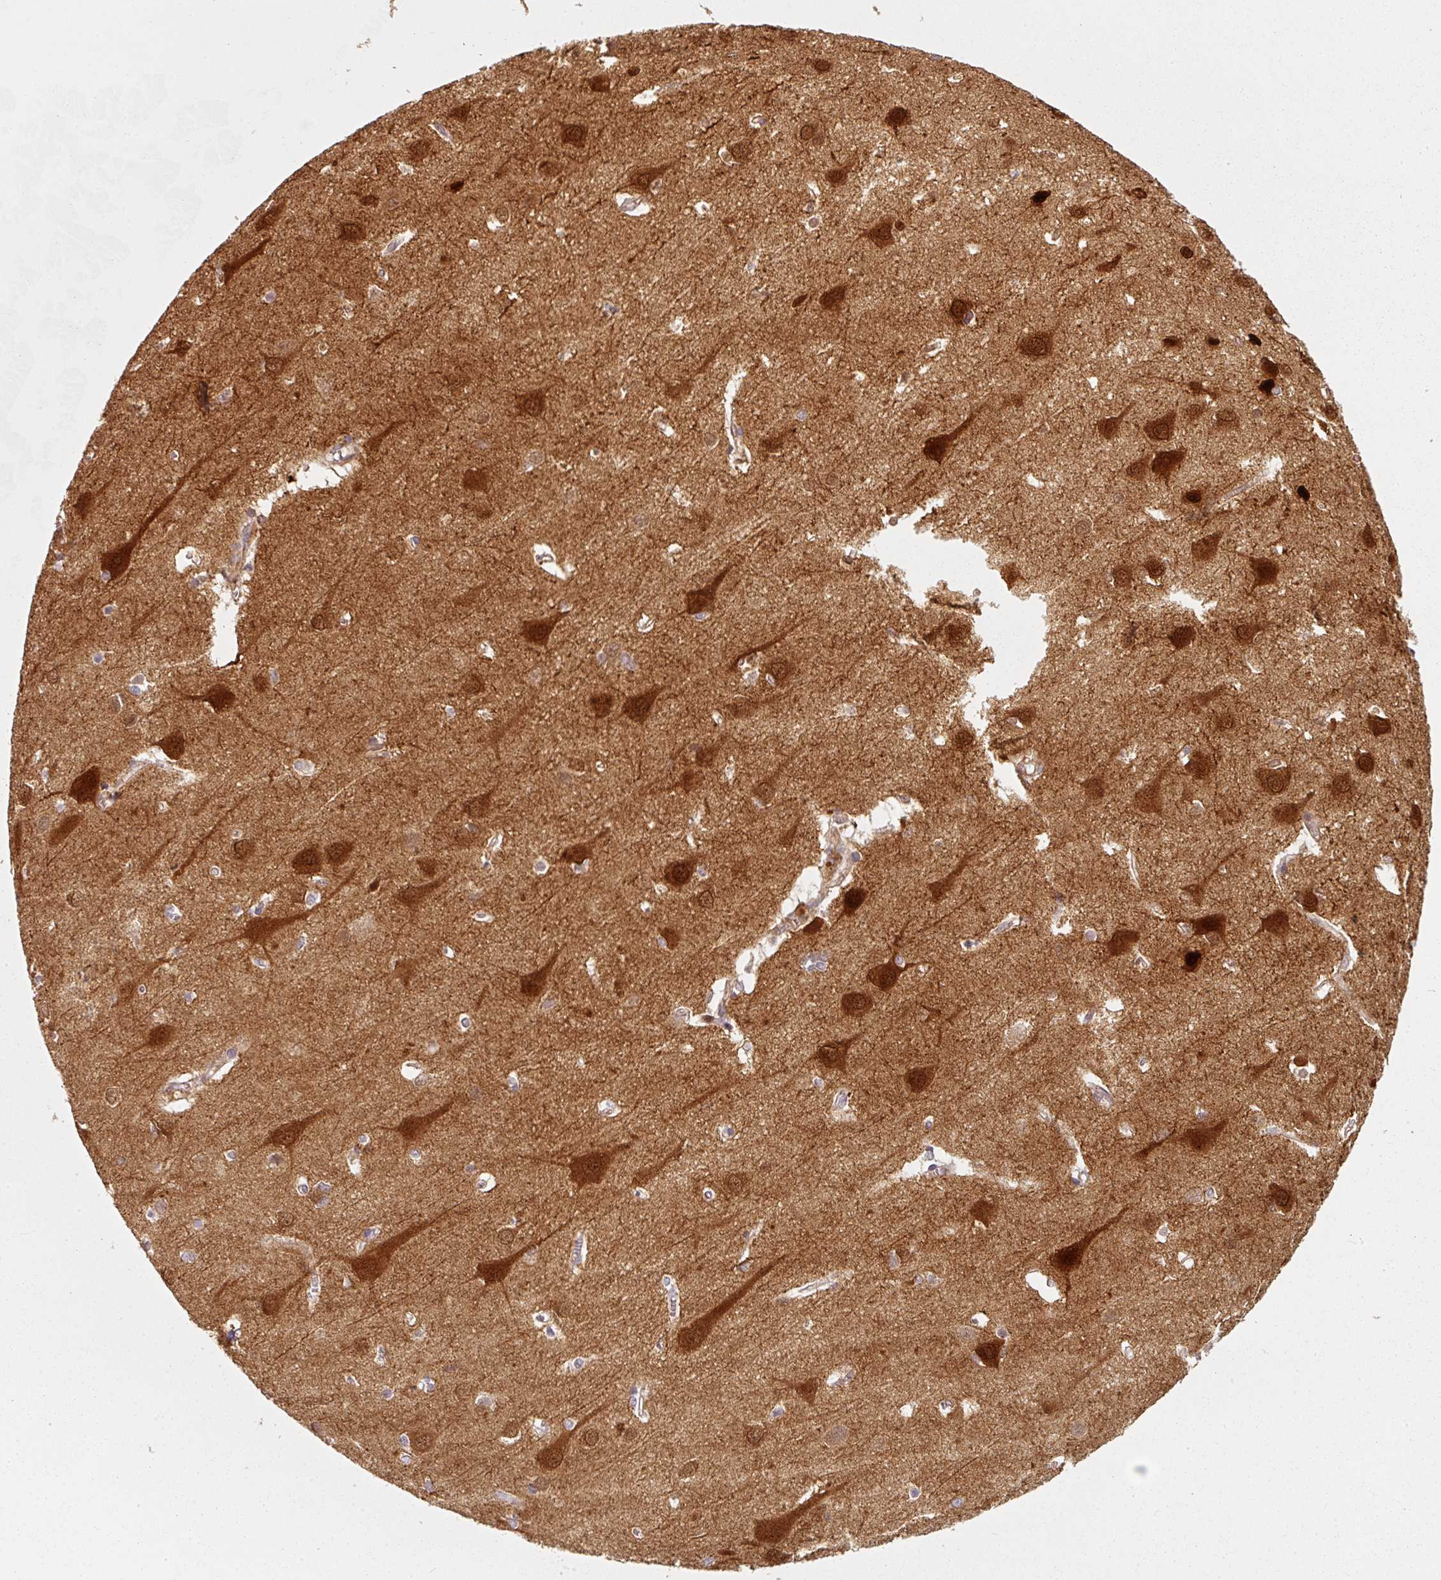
{"staining": {"intensity": "weak", "quantity": ">75%", "location": "cytoplasmic/membranous"}, "tissue": "cerebral cortex", "cell_type": "Endothelial cells", "image_type": "normal", "snomed": [{"axis": "morphology", "description": "Normal tissue, NOS"}, {"axis": "topography", "description": "Cerebral cortex"}], "caption": "A high-resolution histopathology image shows immunohistochemistry (IHC) staining of normal cerebral cortex, which exhibits weak cytoplasmic/membranous expression in approximately >75% of endothelial cells. The protein of interest is stained brown, and the nuclei are stained in blue (DAB (3,3'-diaminobenzidine) IHC with brightfield microscopy, high magnification).", "gene": "IQGAP2", "patient": {"sex": "male", "age": 37}}